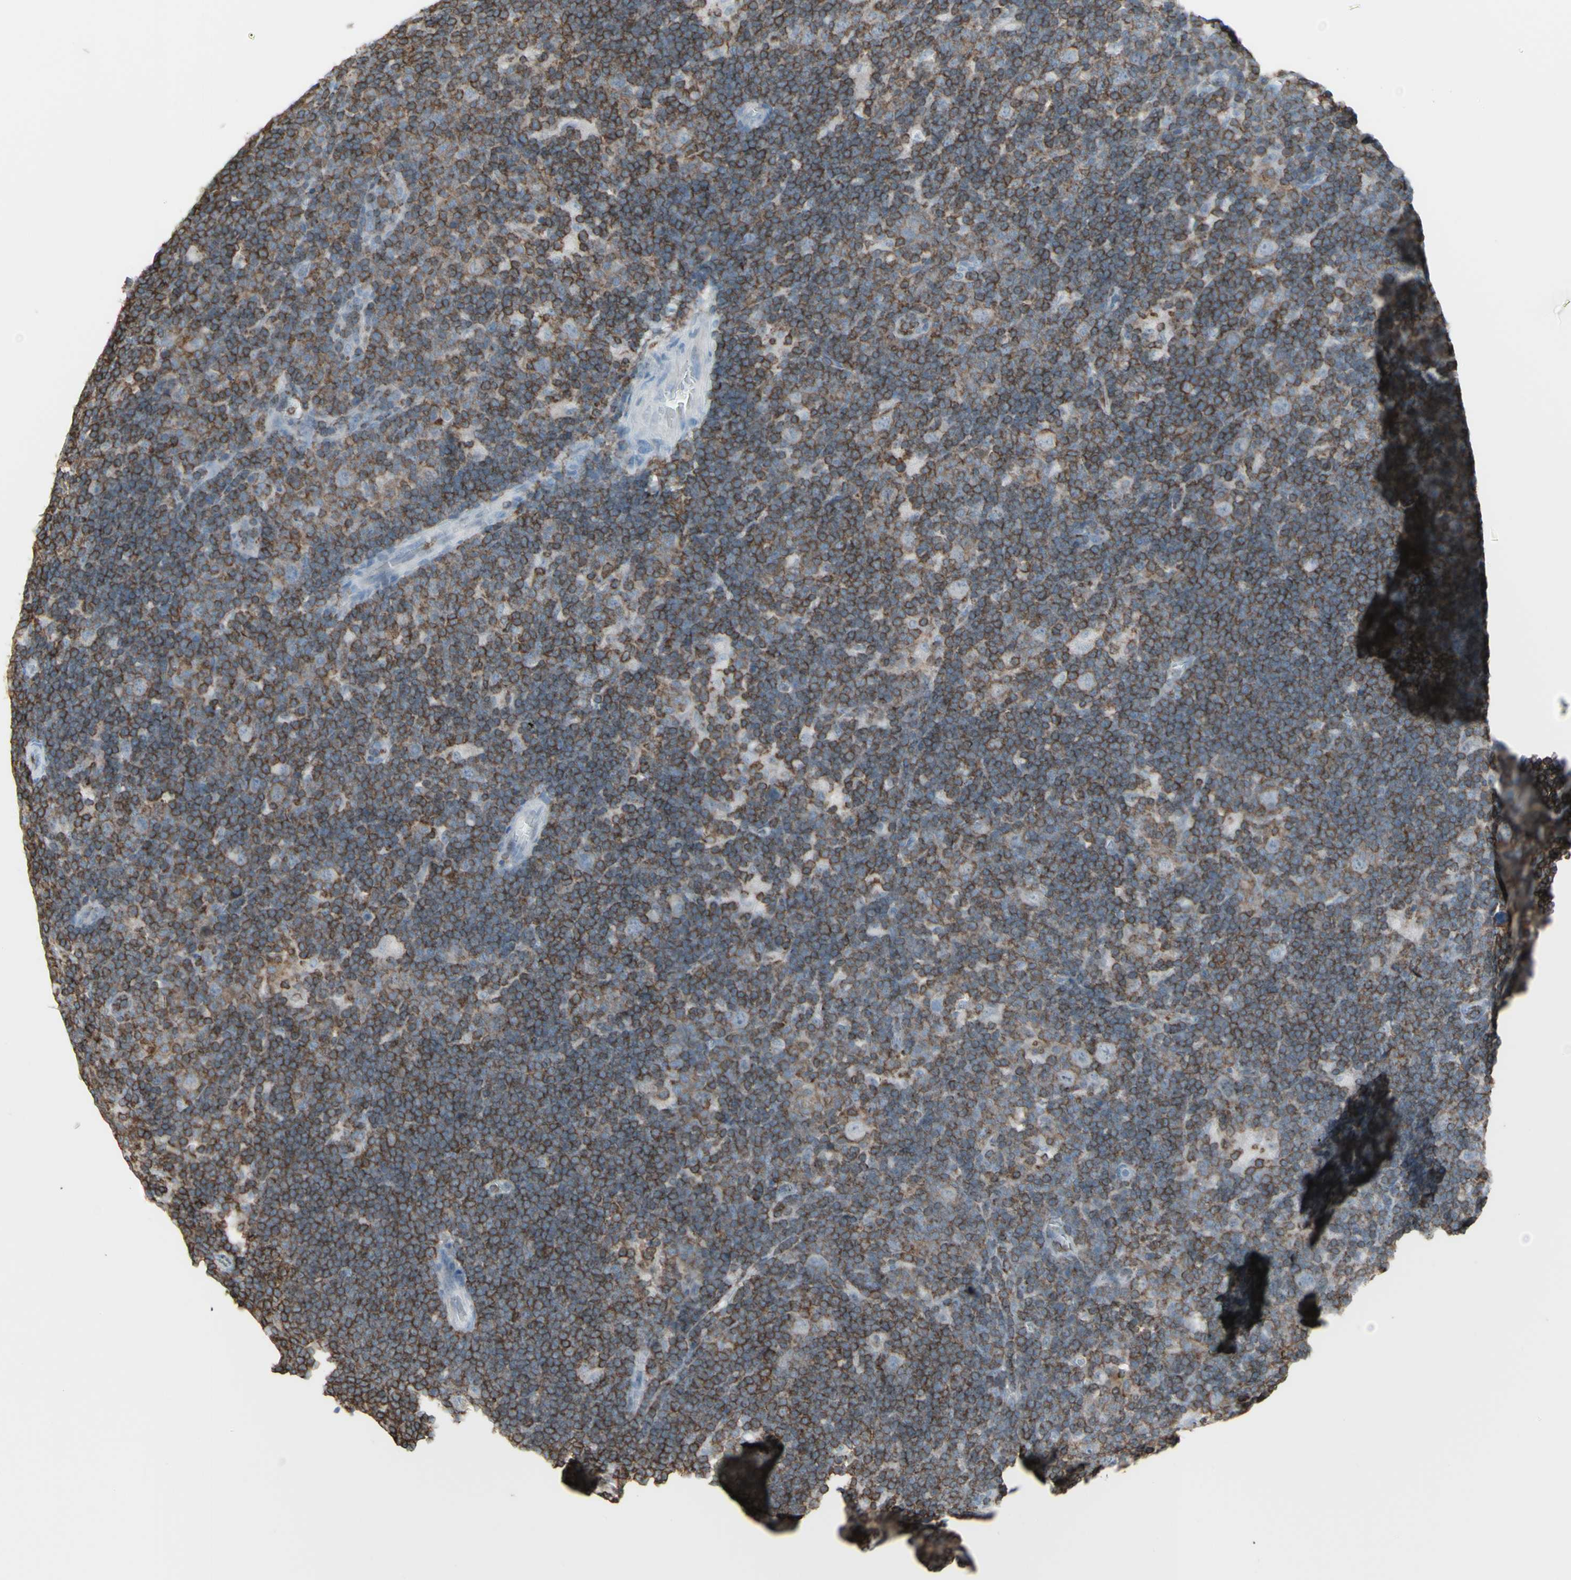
{"staining": {"intensity": "moderate", "quantity": ">75%", "location": "cytoplasmic/membranous"}, "tissue": "lymphoma", "cell_type": "Tumor cells", "image_type": "cancer", "snomed": [{"axis": "morphology", "description": "Hodgkin's disease, NOS"}, {"axis": "topography", "description": "Lymph node"}], "caption": "Brown immunohistochemical staining in Hodgkin's disease exhibits moderate cytoplasmic/membranous positivity in about >75% of tumor cells.", "gene": "NRG1", "patient": {"sex": "female", "age": 57}}